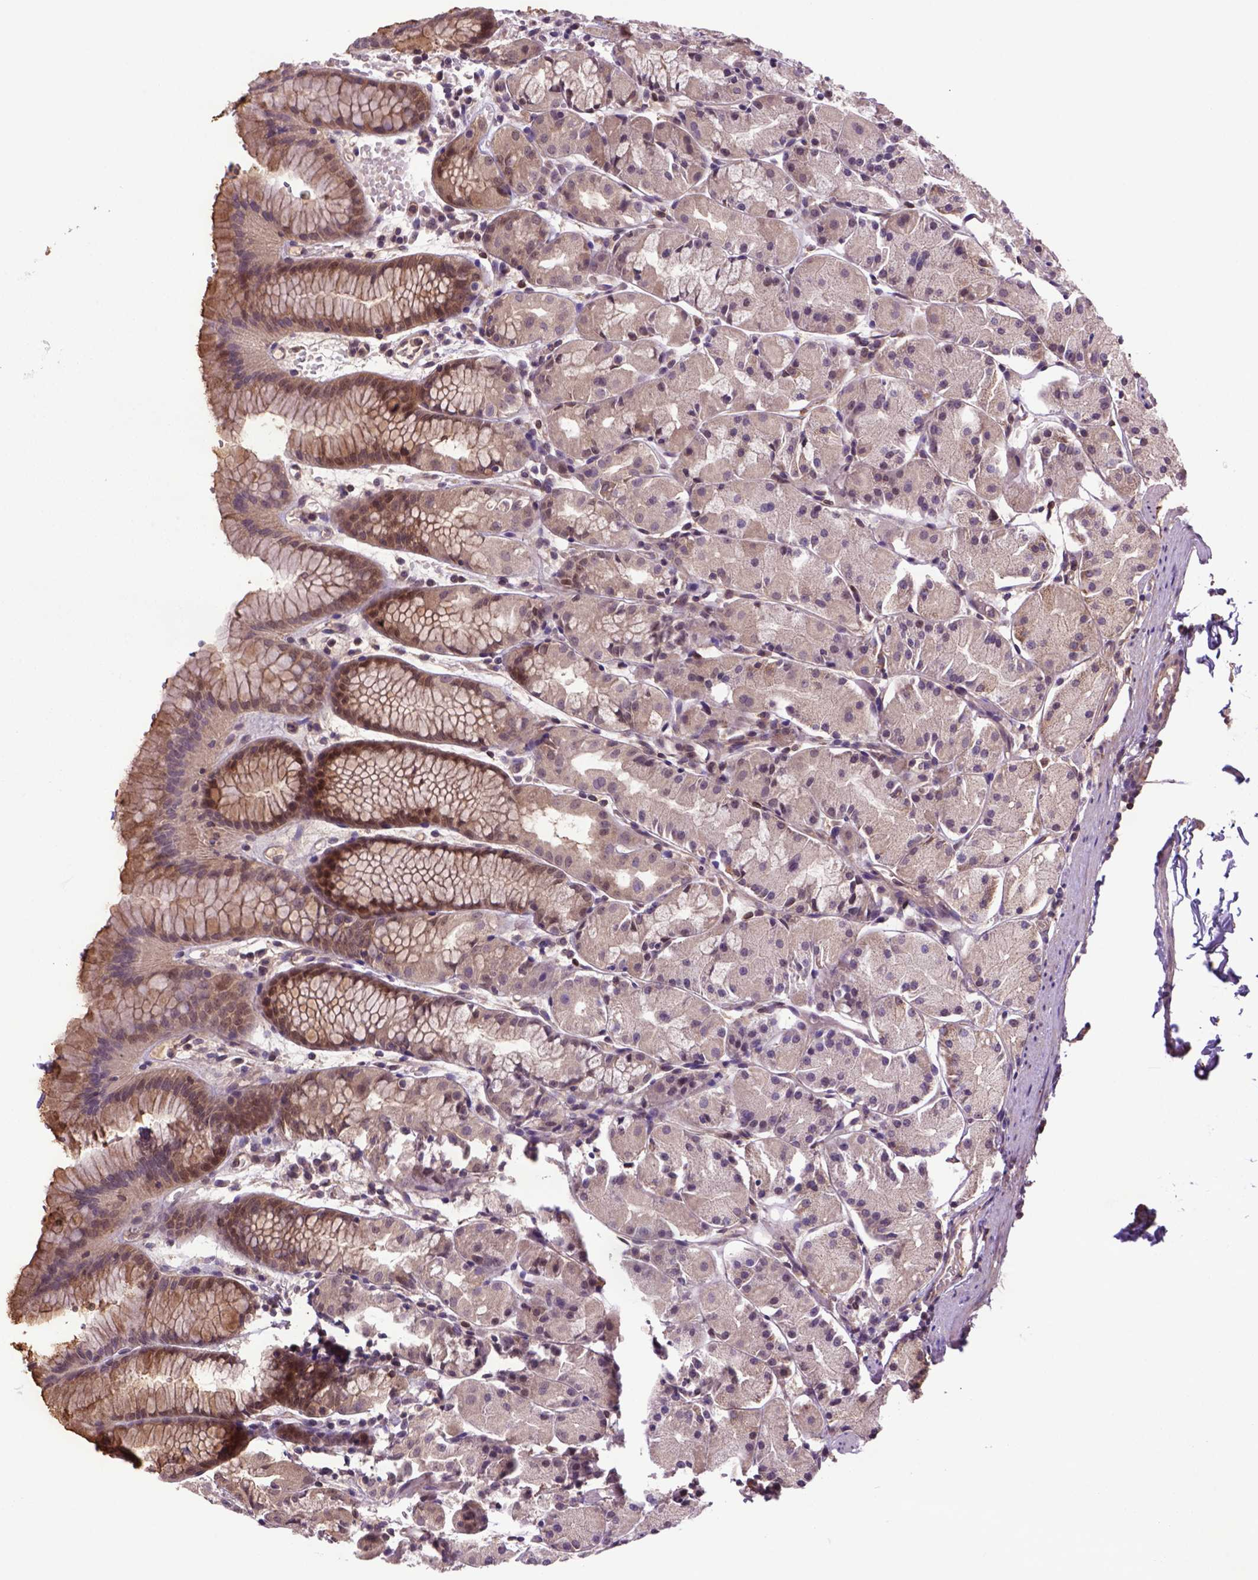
{"staining": {"intensity": "moderate", "quantity": "25%-75%", "location": "cytoplasmic/membranous"}, "tissue": "stomach", "cell_type": "Glandular cells", "image_type": "normal", "snomed": [{"axis": "morphology", "description": "Normal tissue, NOS"}, {"axis": "topography", "description": "Stomach, upper"}], "caption": "IHC (DAB) staining of benign human stomach shows moderate cytoplasmic/membranous protein expression in about 25%-75% of glandular cells.", "gene": "HSPBP1", "patient": {"sex": "male", "age": 47}}